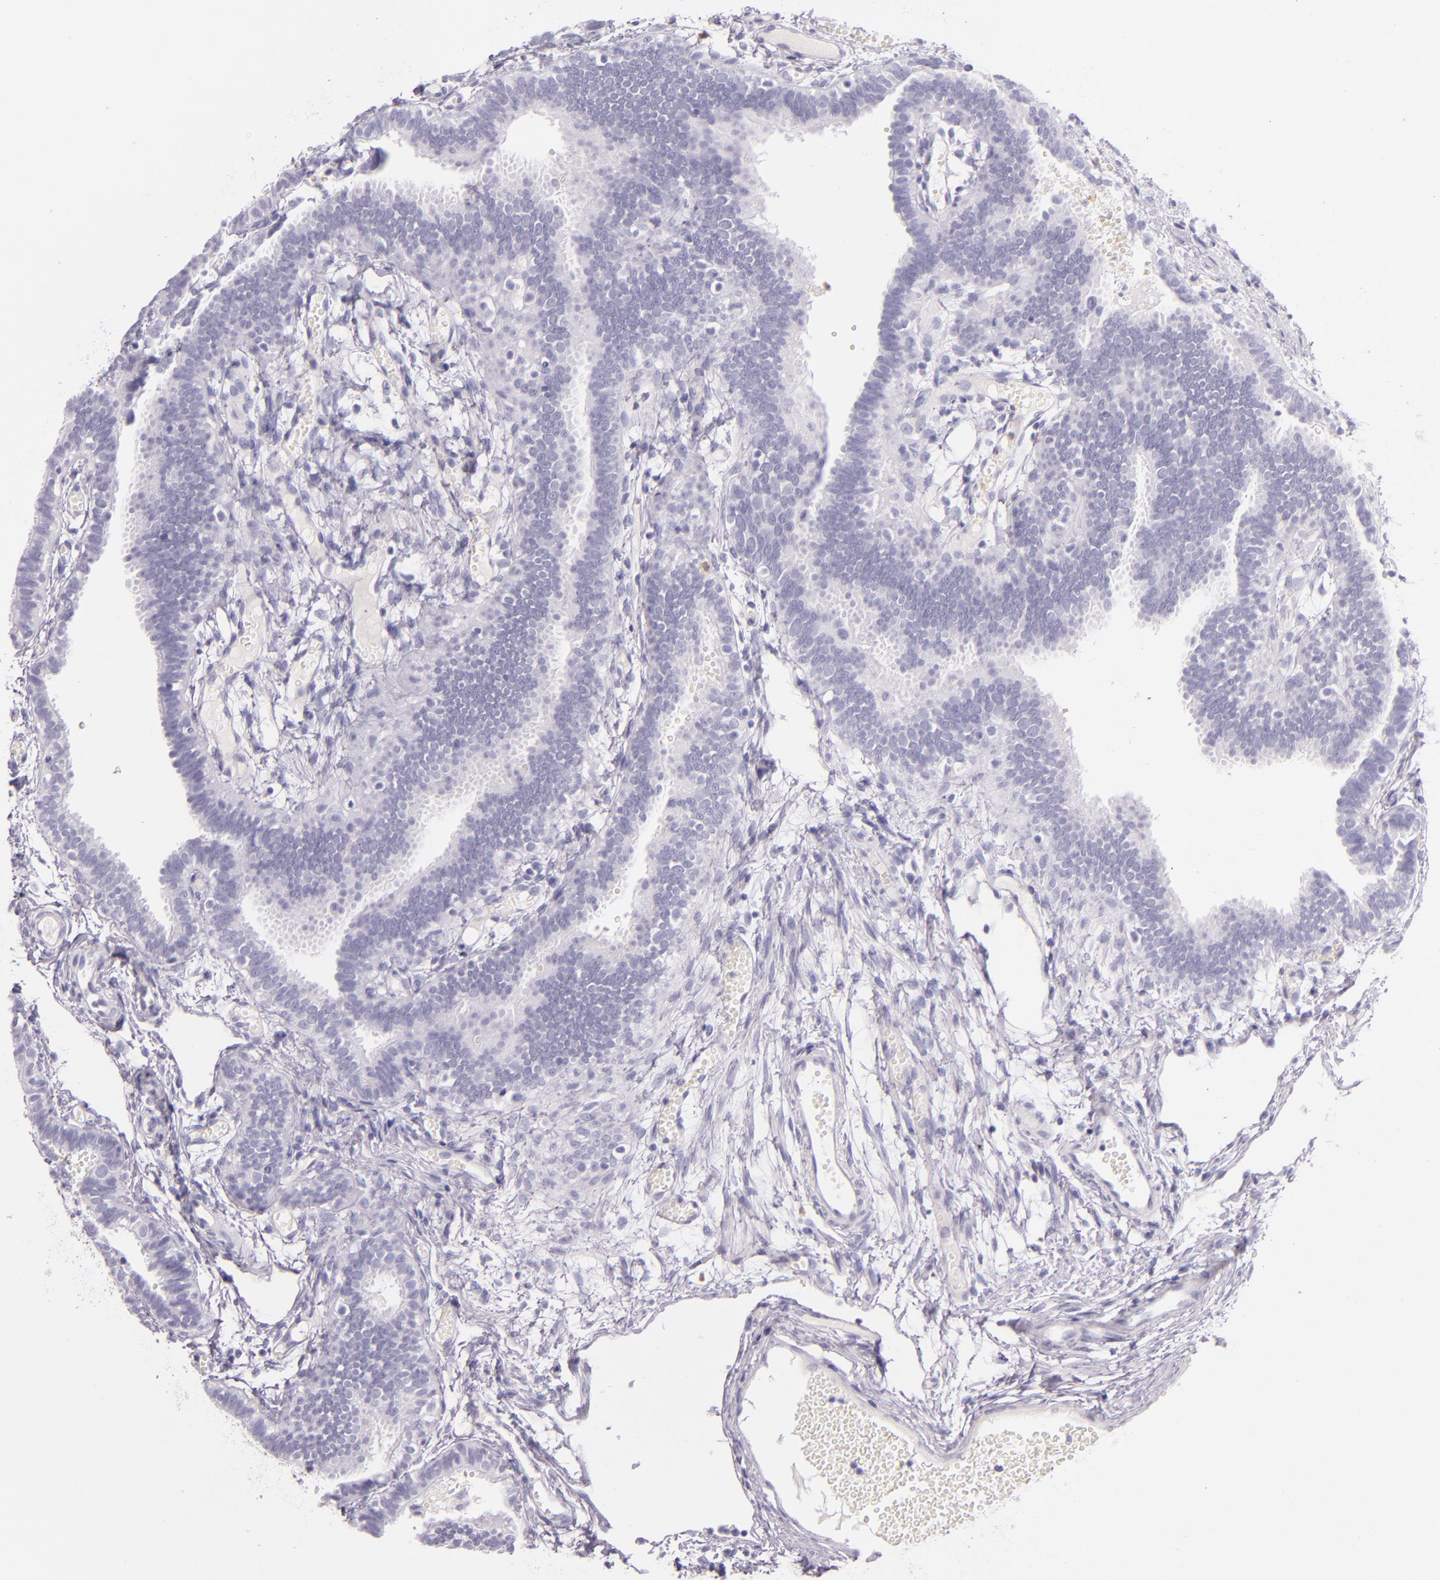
{"staining": {"intensity": "negative", "quantity": "none", "location": "none"}, "tissue": "fallopian tube", "cell_type": "Glandular cells", "image_type": "normal", "snomed": [{"axis": "morphology", "description": "Normal tissue, NOS"}, {"axis": "topography", "description": "Fallopian tube"}], "caption": "The micrograph shows no staining of glandular cells in unremarkable fallopian tube.", "gene": "CEACAM1", "patient": {"sex": "female", "age": 29}}